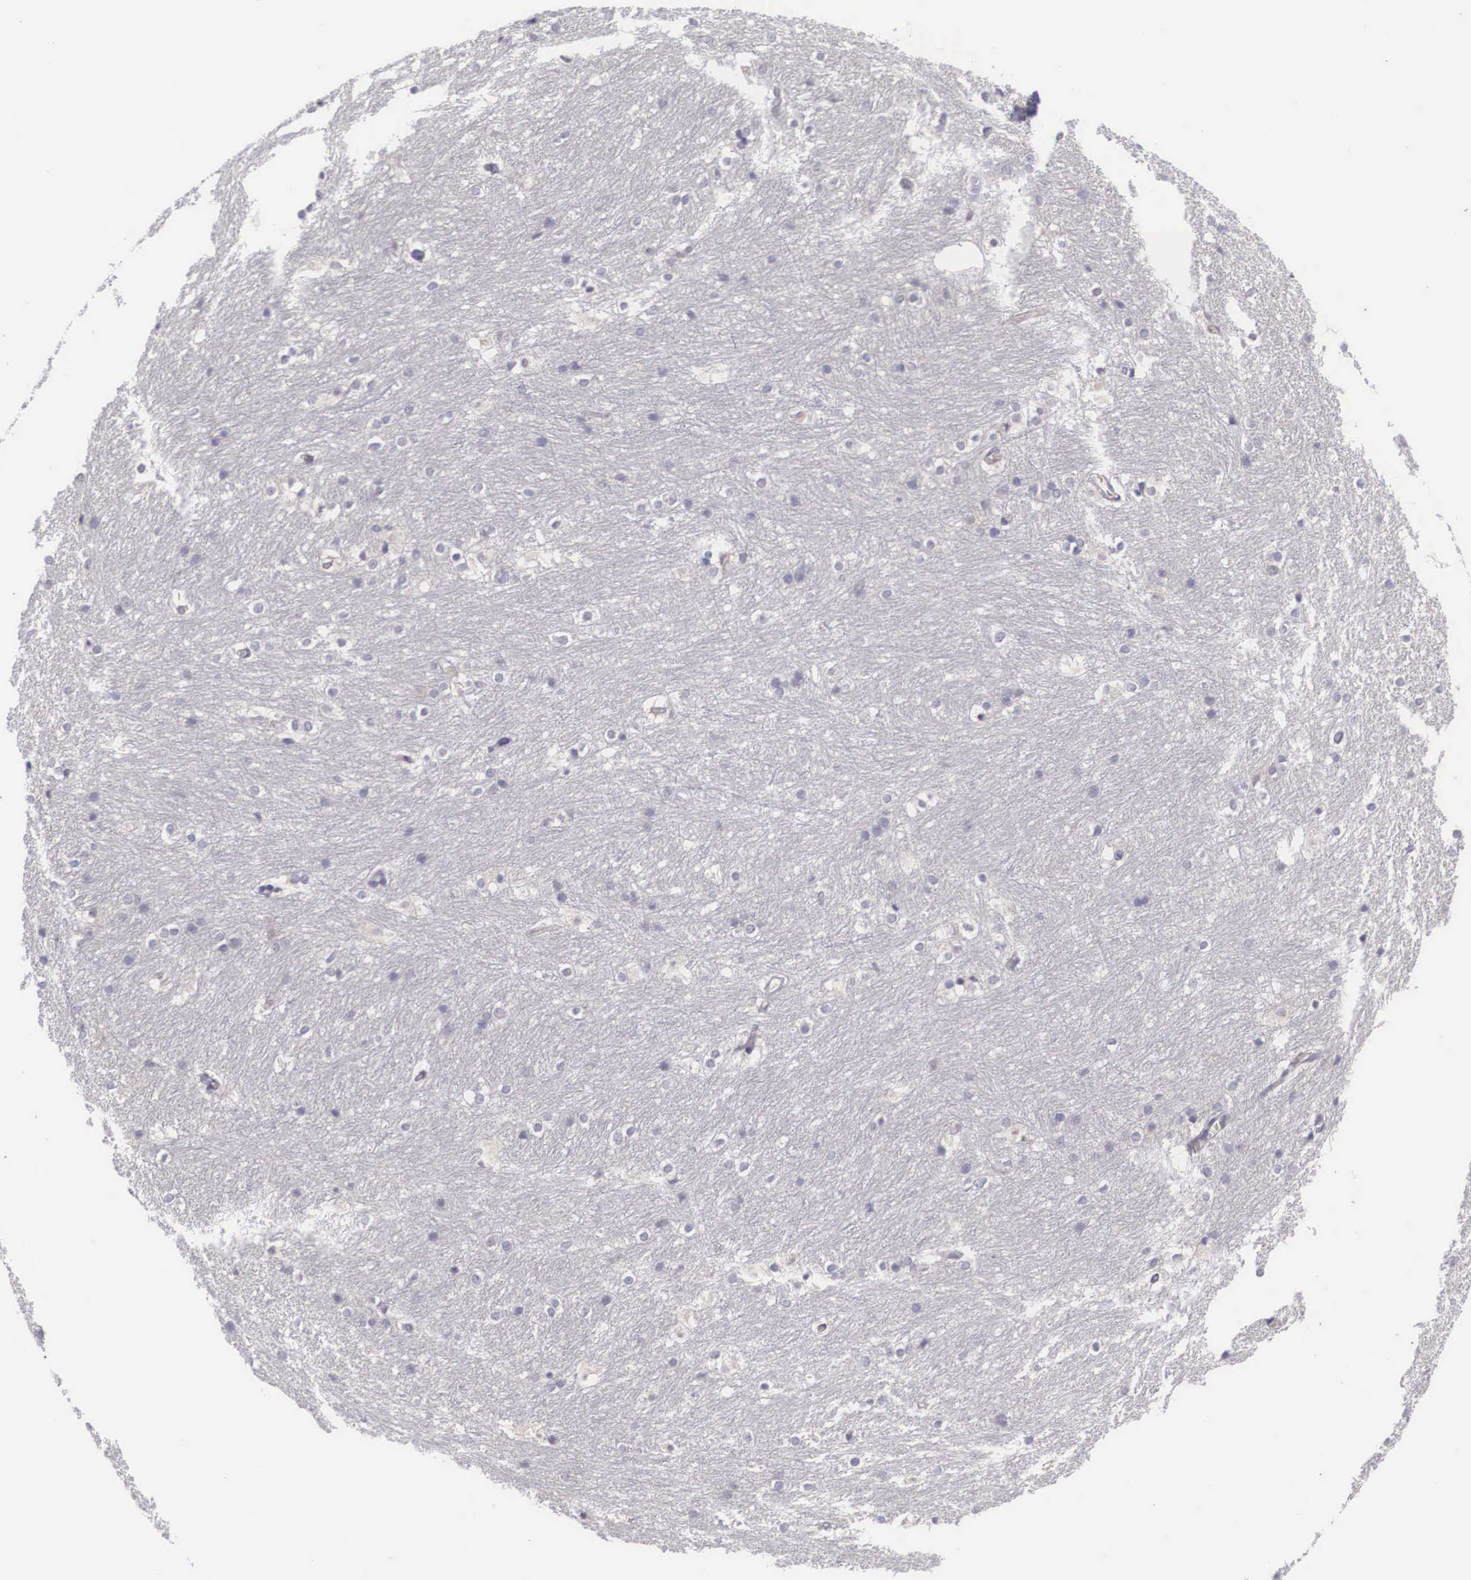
{"staining": {"intensity": "weak", "quantity": "<25%", "location": "cytoplasmic/membranous"}, "tissue": "caudate", "cell_type": "Glial cells", "image_type": "normal", "snomed": [{"axis": "morphology", "description": "Normal tissue, NOS"}, {"axis": "topography", "description": "Lateral ventricle wall"}], "caption": "Caudate stained for a protein using IHC exhibits no positivity glial cells.", "gene": "NINL", "patient": {"sex": "female", "age": 19}}